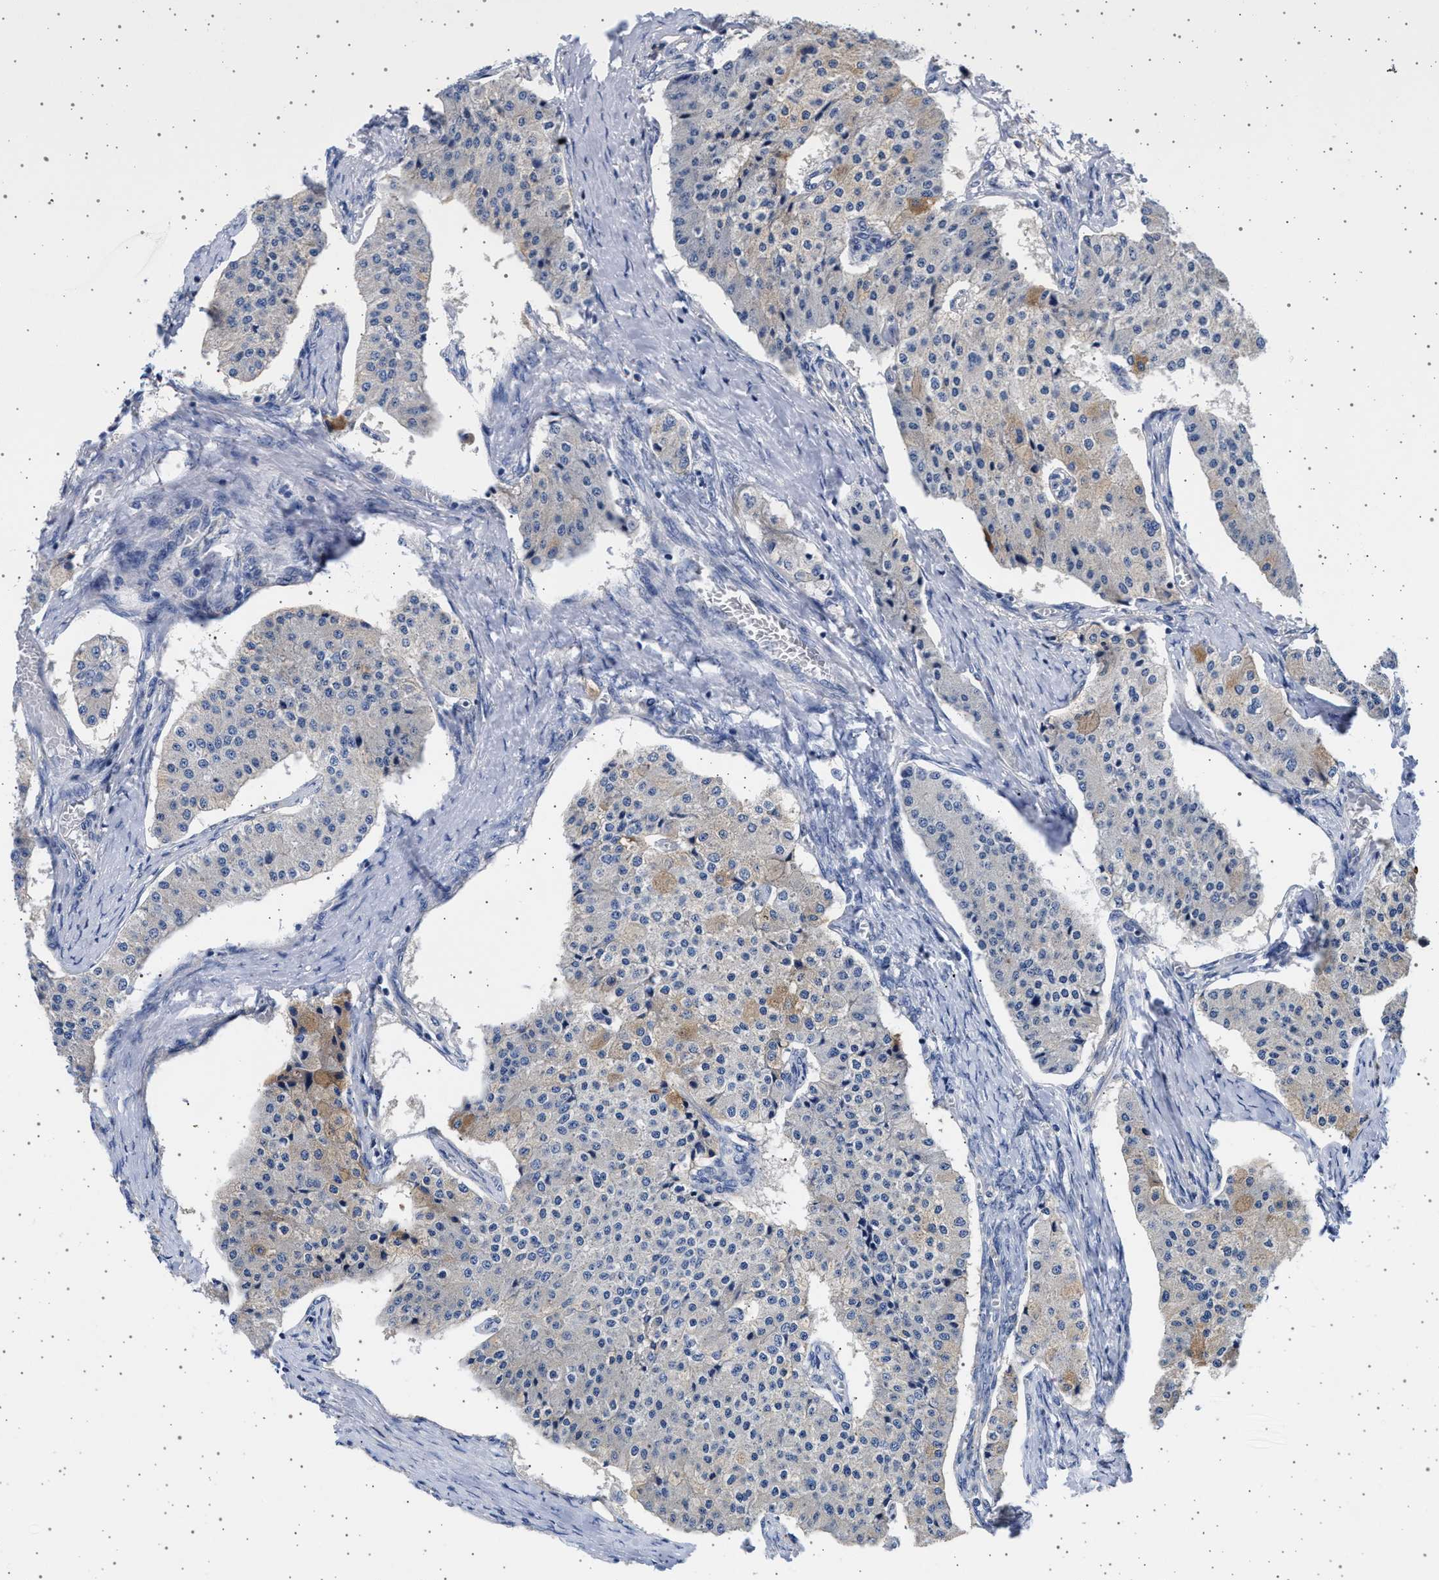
{"staining": {"intensity": "weak", "quantity": "<25%", "location": "cytoplasmic/membranous"}, "tissue": "carcinoid", "cell_type": "Tumor cells", "image_type": "cancer", "snomed": [{"axis": "morphology", "description": "Carcinoid, malignant, NOS"}, {"axis": "topography", "description": "Colon"}], "caption": "The image exhibits no staining of tumor cells in carcinoid.", "gene": "TRMT10B", "patient": {"sex": "female", "age": 52}}